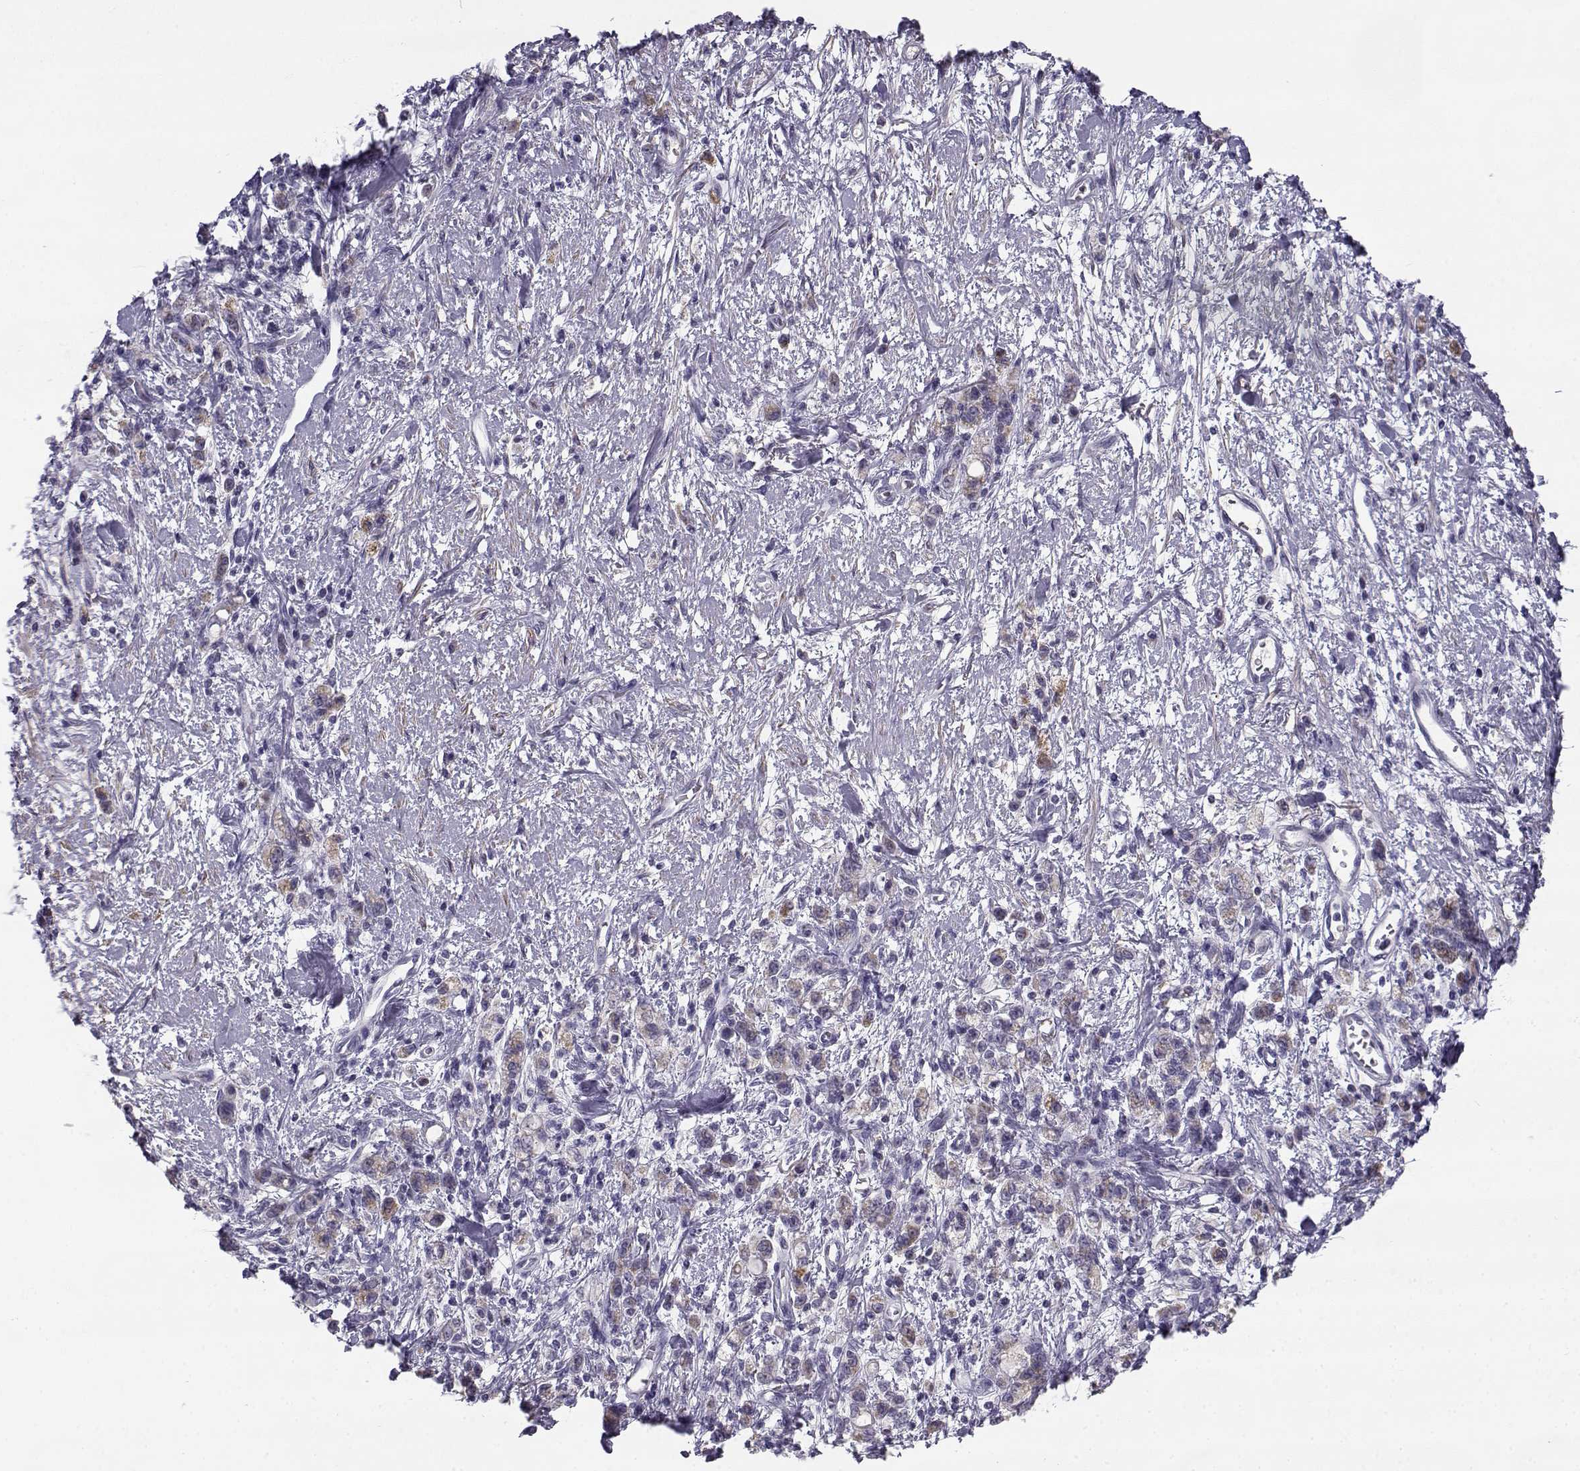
{"staining": {"intensity": "weak", "quantity": "25%-75%", "location": "cytoplasmic/membranous"}, "tissue": "stomach cancer", "cell_type": "Tumor cells", "image_type": "cancer", "snomed": [{"axis": "morphology", "description": "Adenocarcinoma, NOS"}, {"axis": "topography", "description": "Stomach"}], "caption": "Stomach cancer was stained to show a protein in brown. There is low levels of weak cytoplasmic/membranous positivity in about 25%-75% of tumor cells. Immunohistochemistry (ihc) stains the protein of interest in brown and the nuclei are stained blue.", "gene": "CREB3L3", "patient": {"sex": "male", "age": 77}}